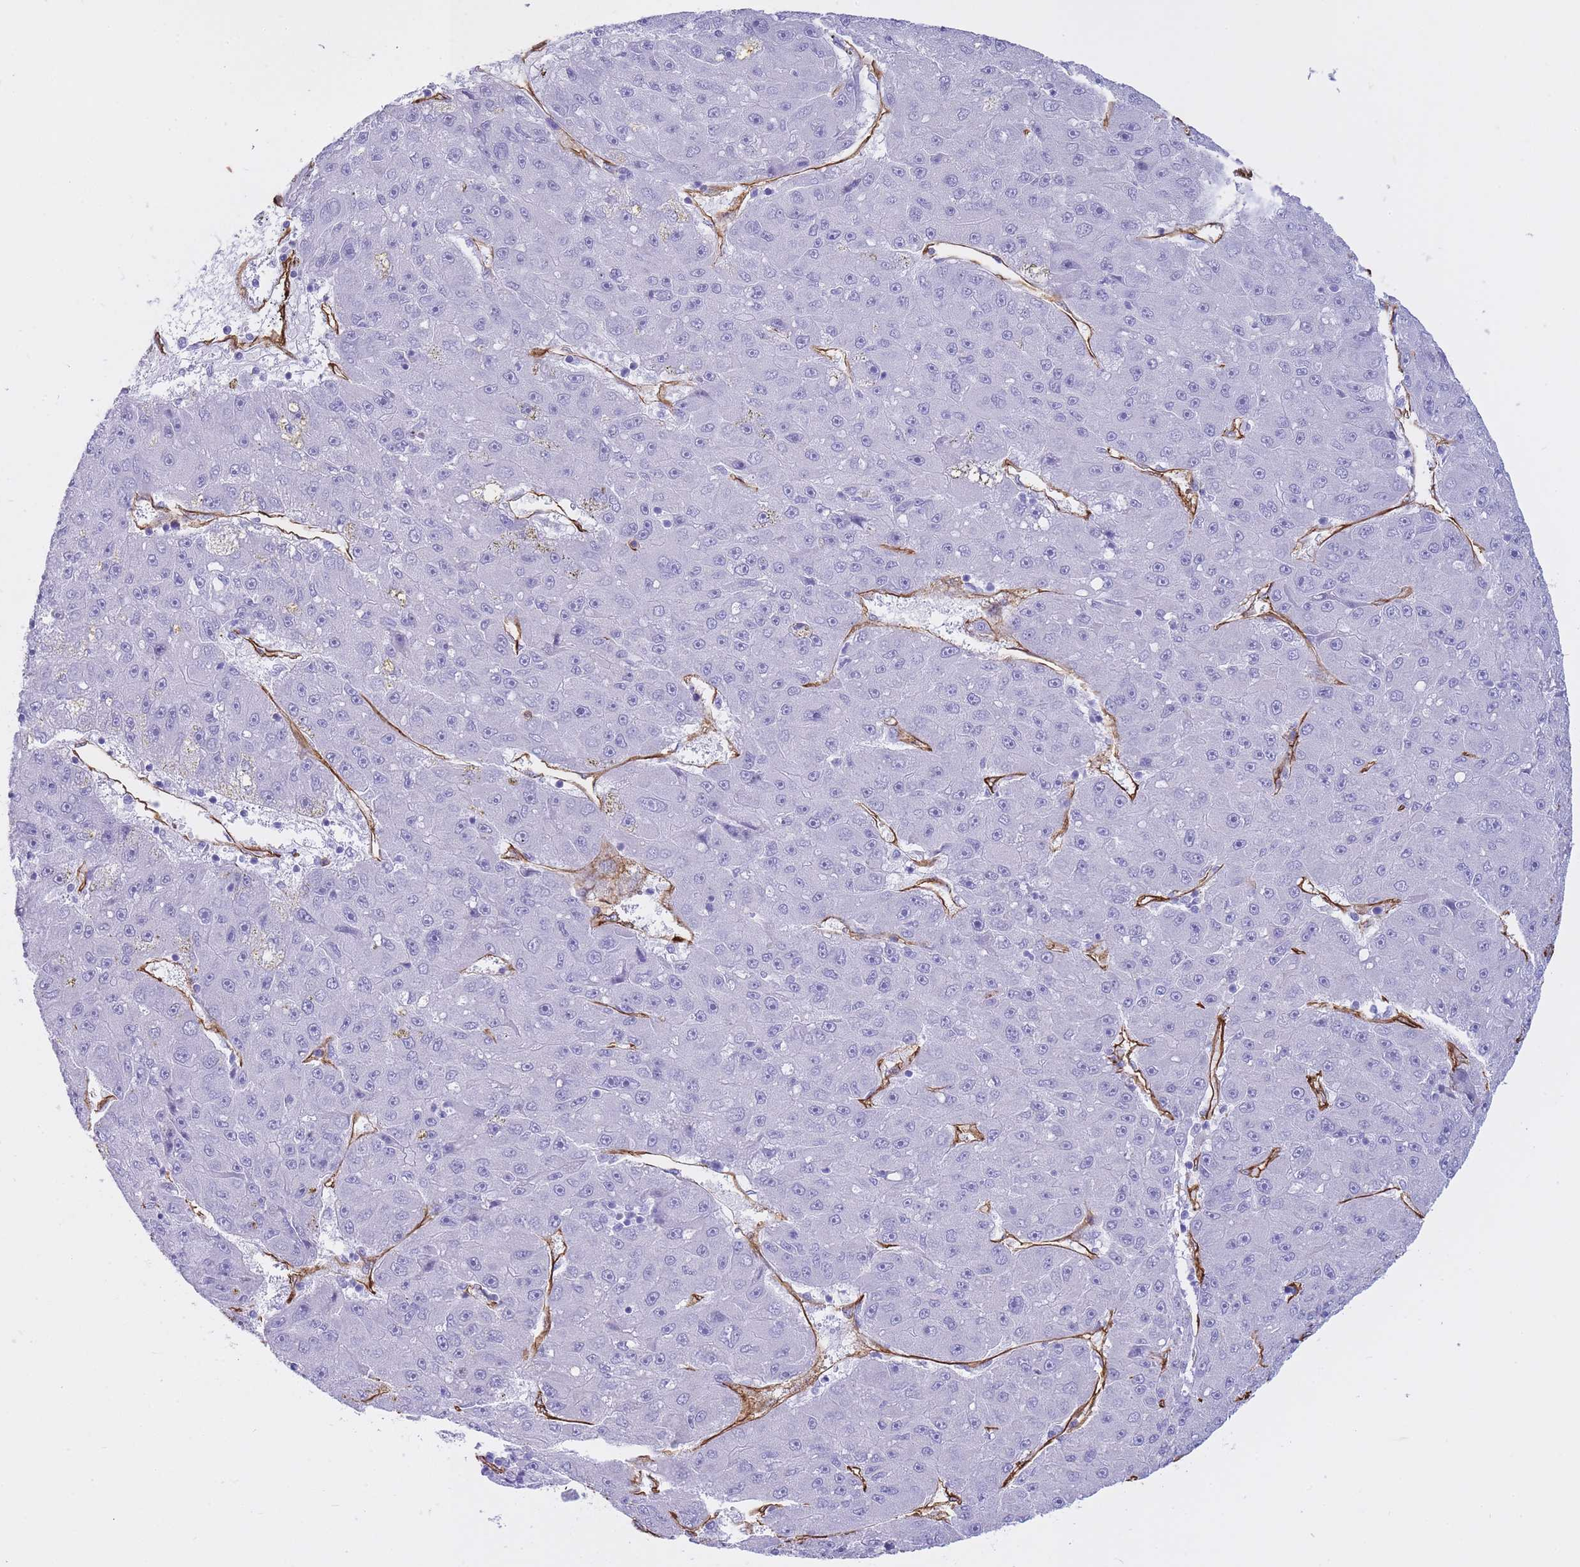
{"staining": {"intensity": "negative", "quantity": "none", "location": "none"}, "tissue": "liver cancer", "cell_type": "Tumor cells", "image_type": "cancer", "snomed": [{"axis": "morphology", "description": "Carcinoma, Hepatocellular, NOS"}, {"axis": "topography", "description": "Liver"}], "caption": "Immunohistochemical staining of human liver hepatocellular carcinoma reveals no significant positivity in tumor cells.", "gene": "CAVIN1", "patient": {"sex": "male", "age": 67}}